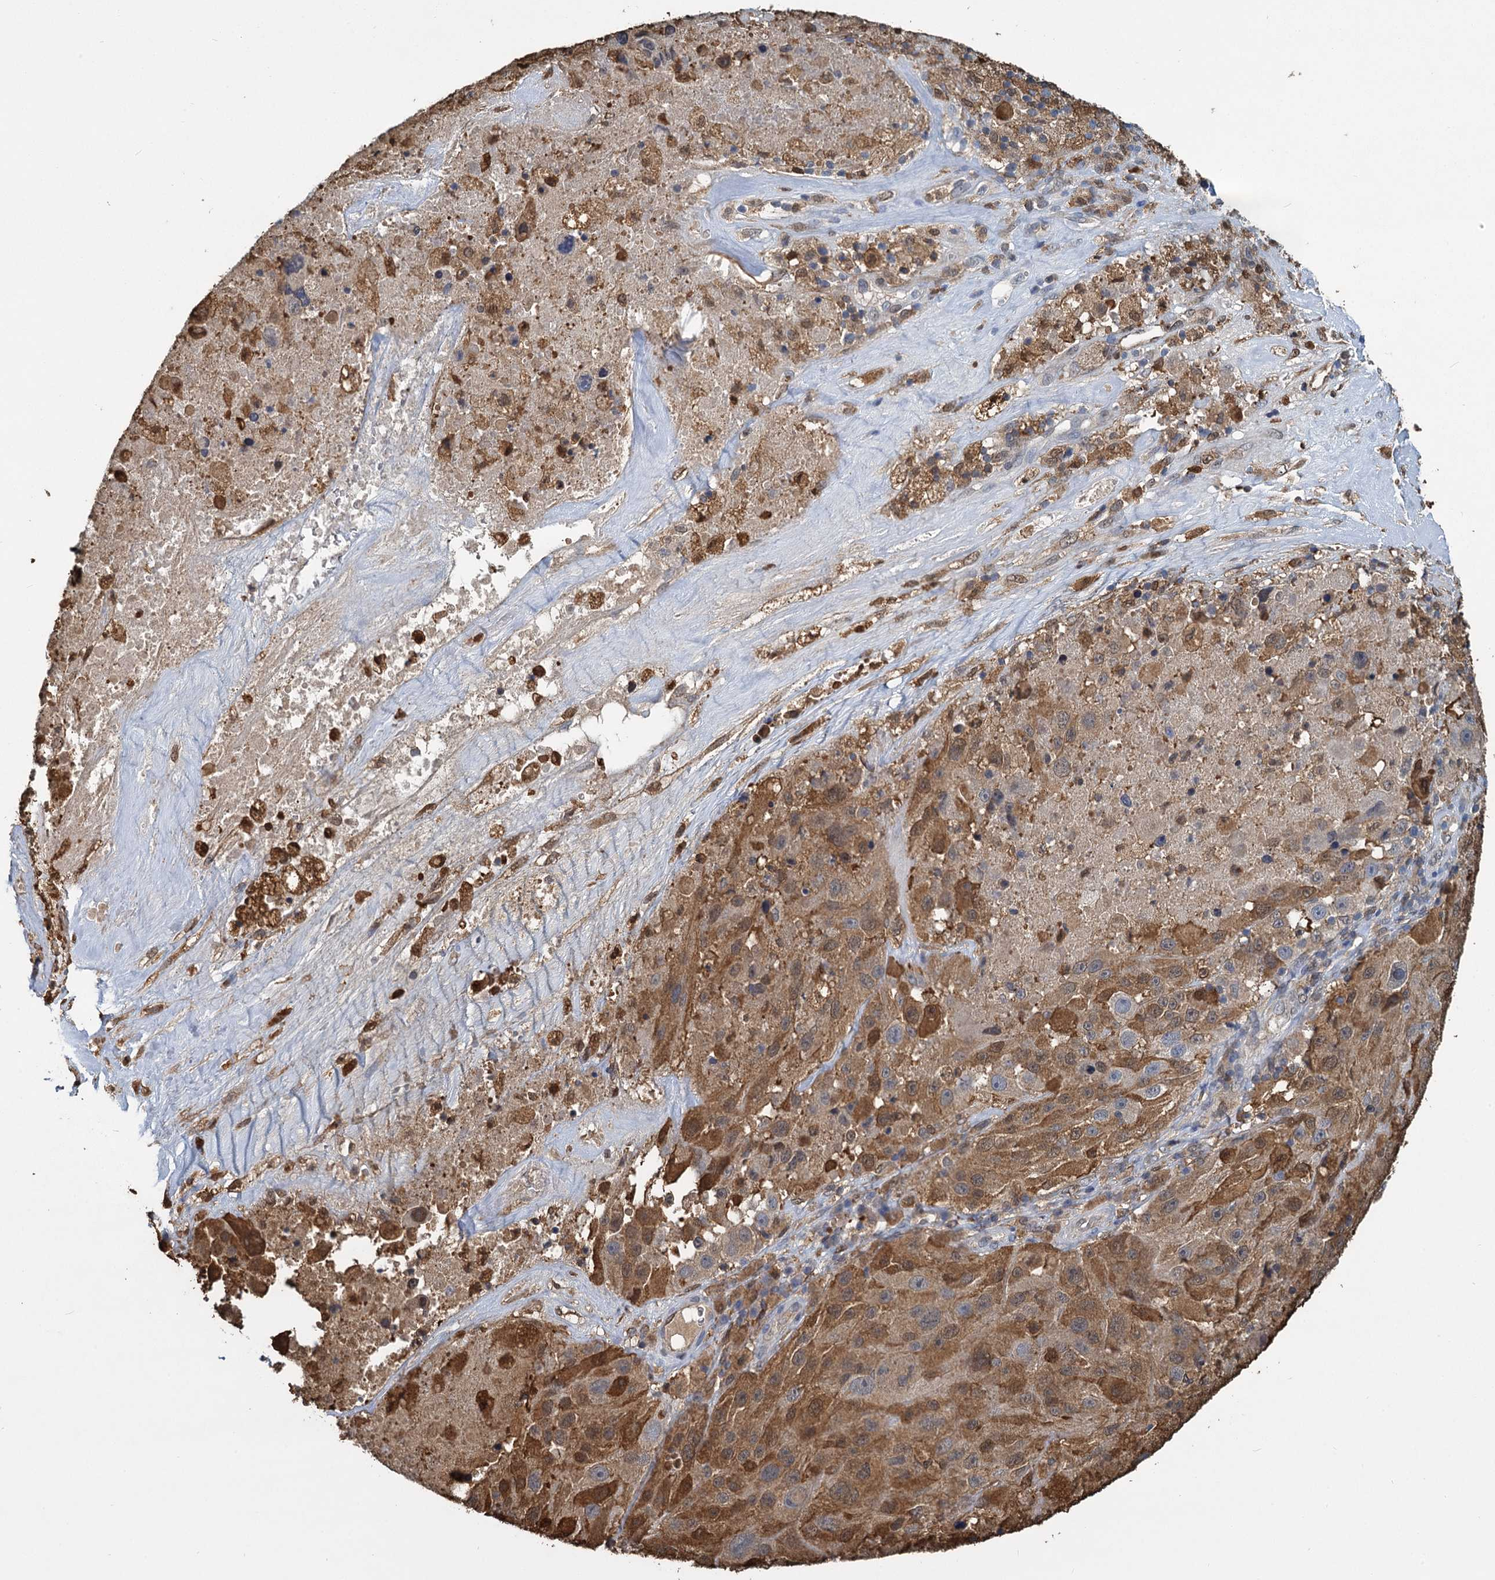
{"staining": {"intensity": "moderate", "quantity": ">75%", "location": "cytoplasmic/membranous,nuclear"}, "tissue": "melanoma", "cell_type": "Tumor cells", "image_type": "cancer", "snomed": [{"axis": "morphology", "description": "Malignant melanoma, Metastatic site"}, {"axis": "topography", "description": "Lymph node"}], "caption": "This micrograph reveals immunohistochemistry staining of human malignant melanoma (metastatic site), with medium moderate cytoplasmic/membranous and nuclear expression in approximately >75% of tumor cells.", "gene": "S100A6", "patient": {"sex": "male", "age": 62}}